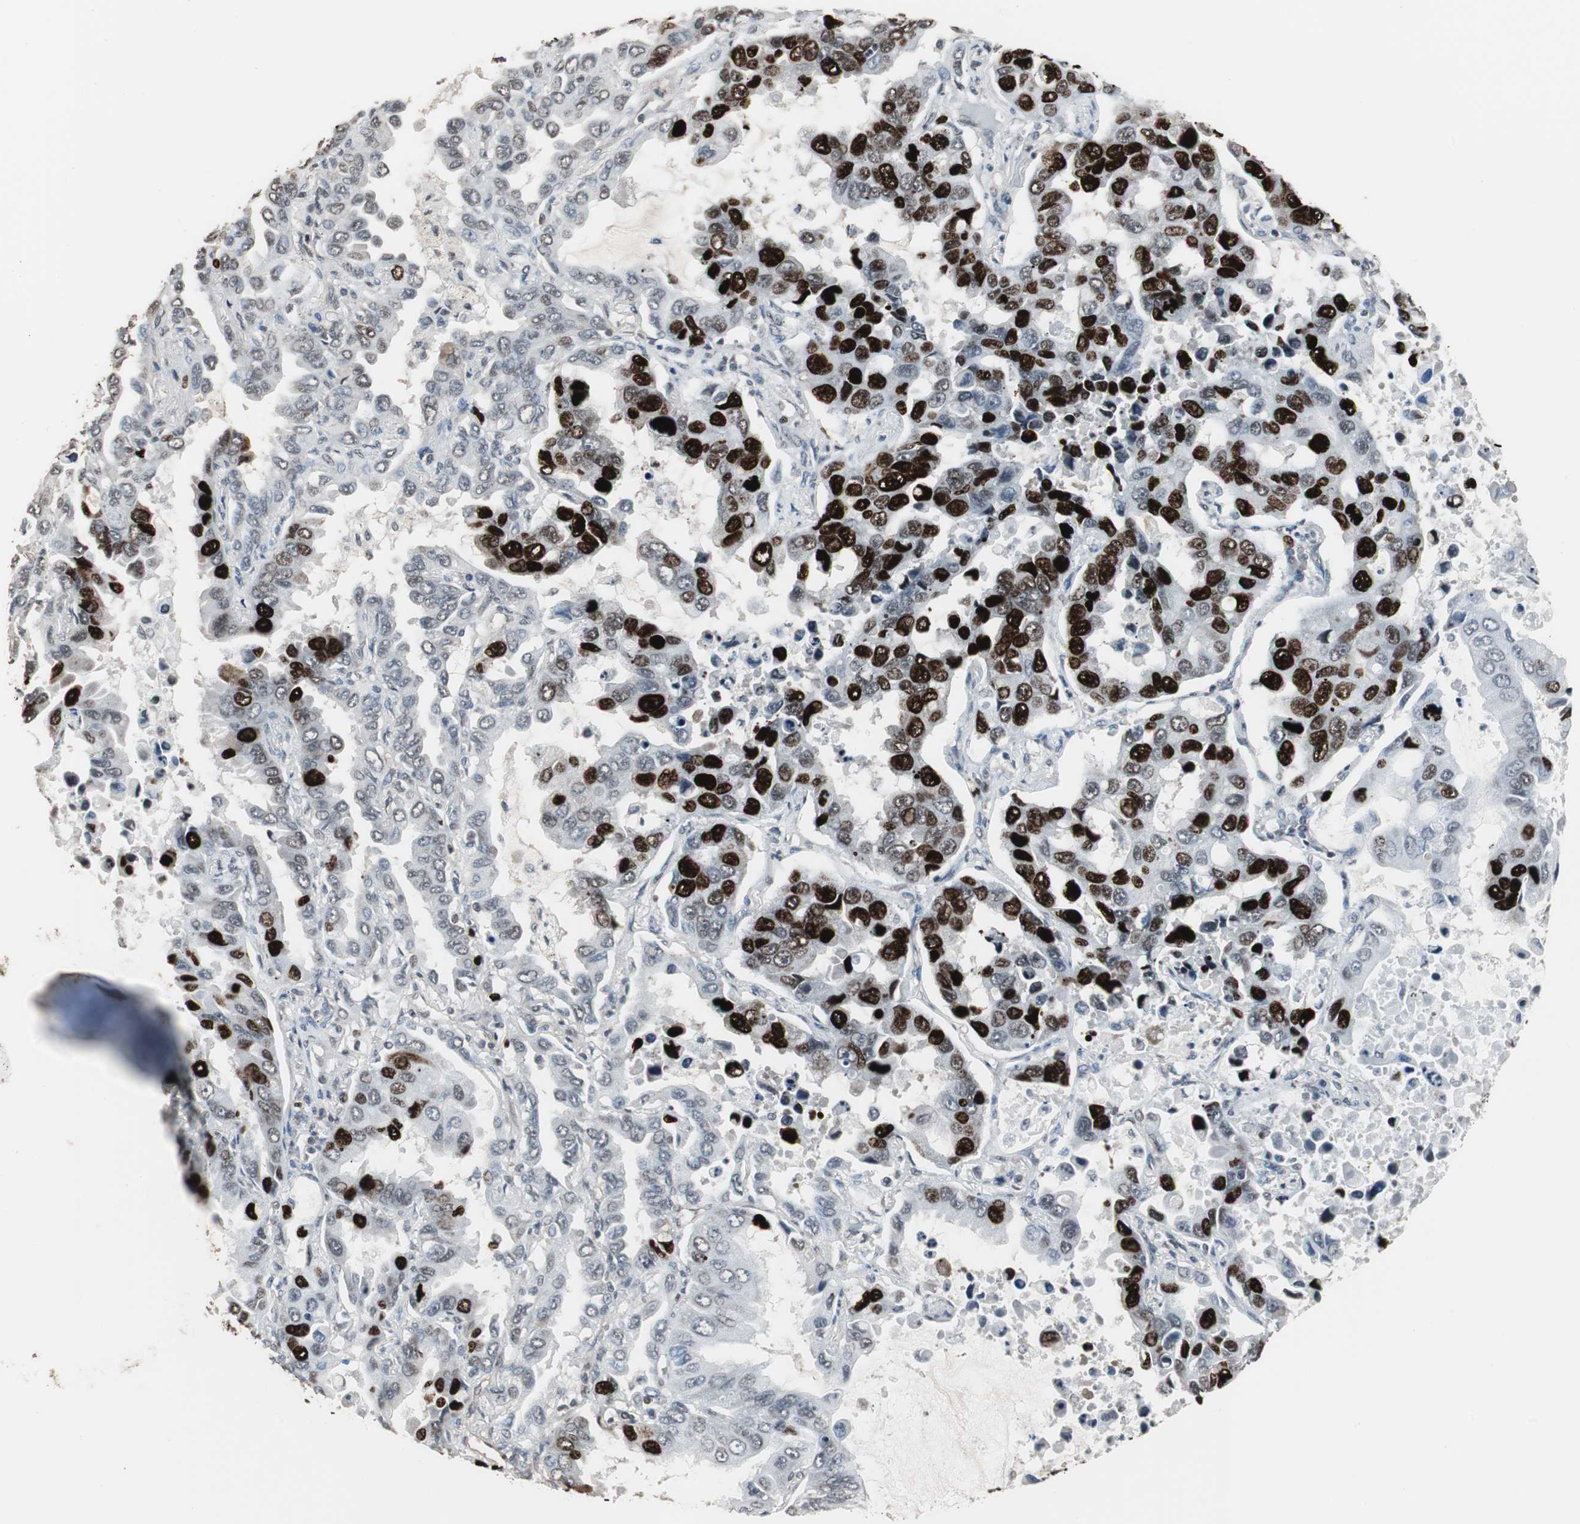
{"staining": {"intensity": "strong", "quantity": "25%-75%", "location": "nuclear"}, "tissue": "lung cancer", "cell_type": "Tumor cells", "image_type": "cancer", "snomed": [{"axis": "morphology", "description": "Adenocarcinoma, NOS"}, {"axis": "topography", "description": "Lung"}], "caption": "Protein expression analysis of human lung adenocarcinoma reveals strong nuclear staining in approximately 25%-75% of tumor cells. (DAB = brown stain, brightfield microscopy at high magnification).", "gene": "TOP2A", "patient": {"sex": "male", "age": 64}}